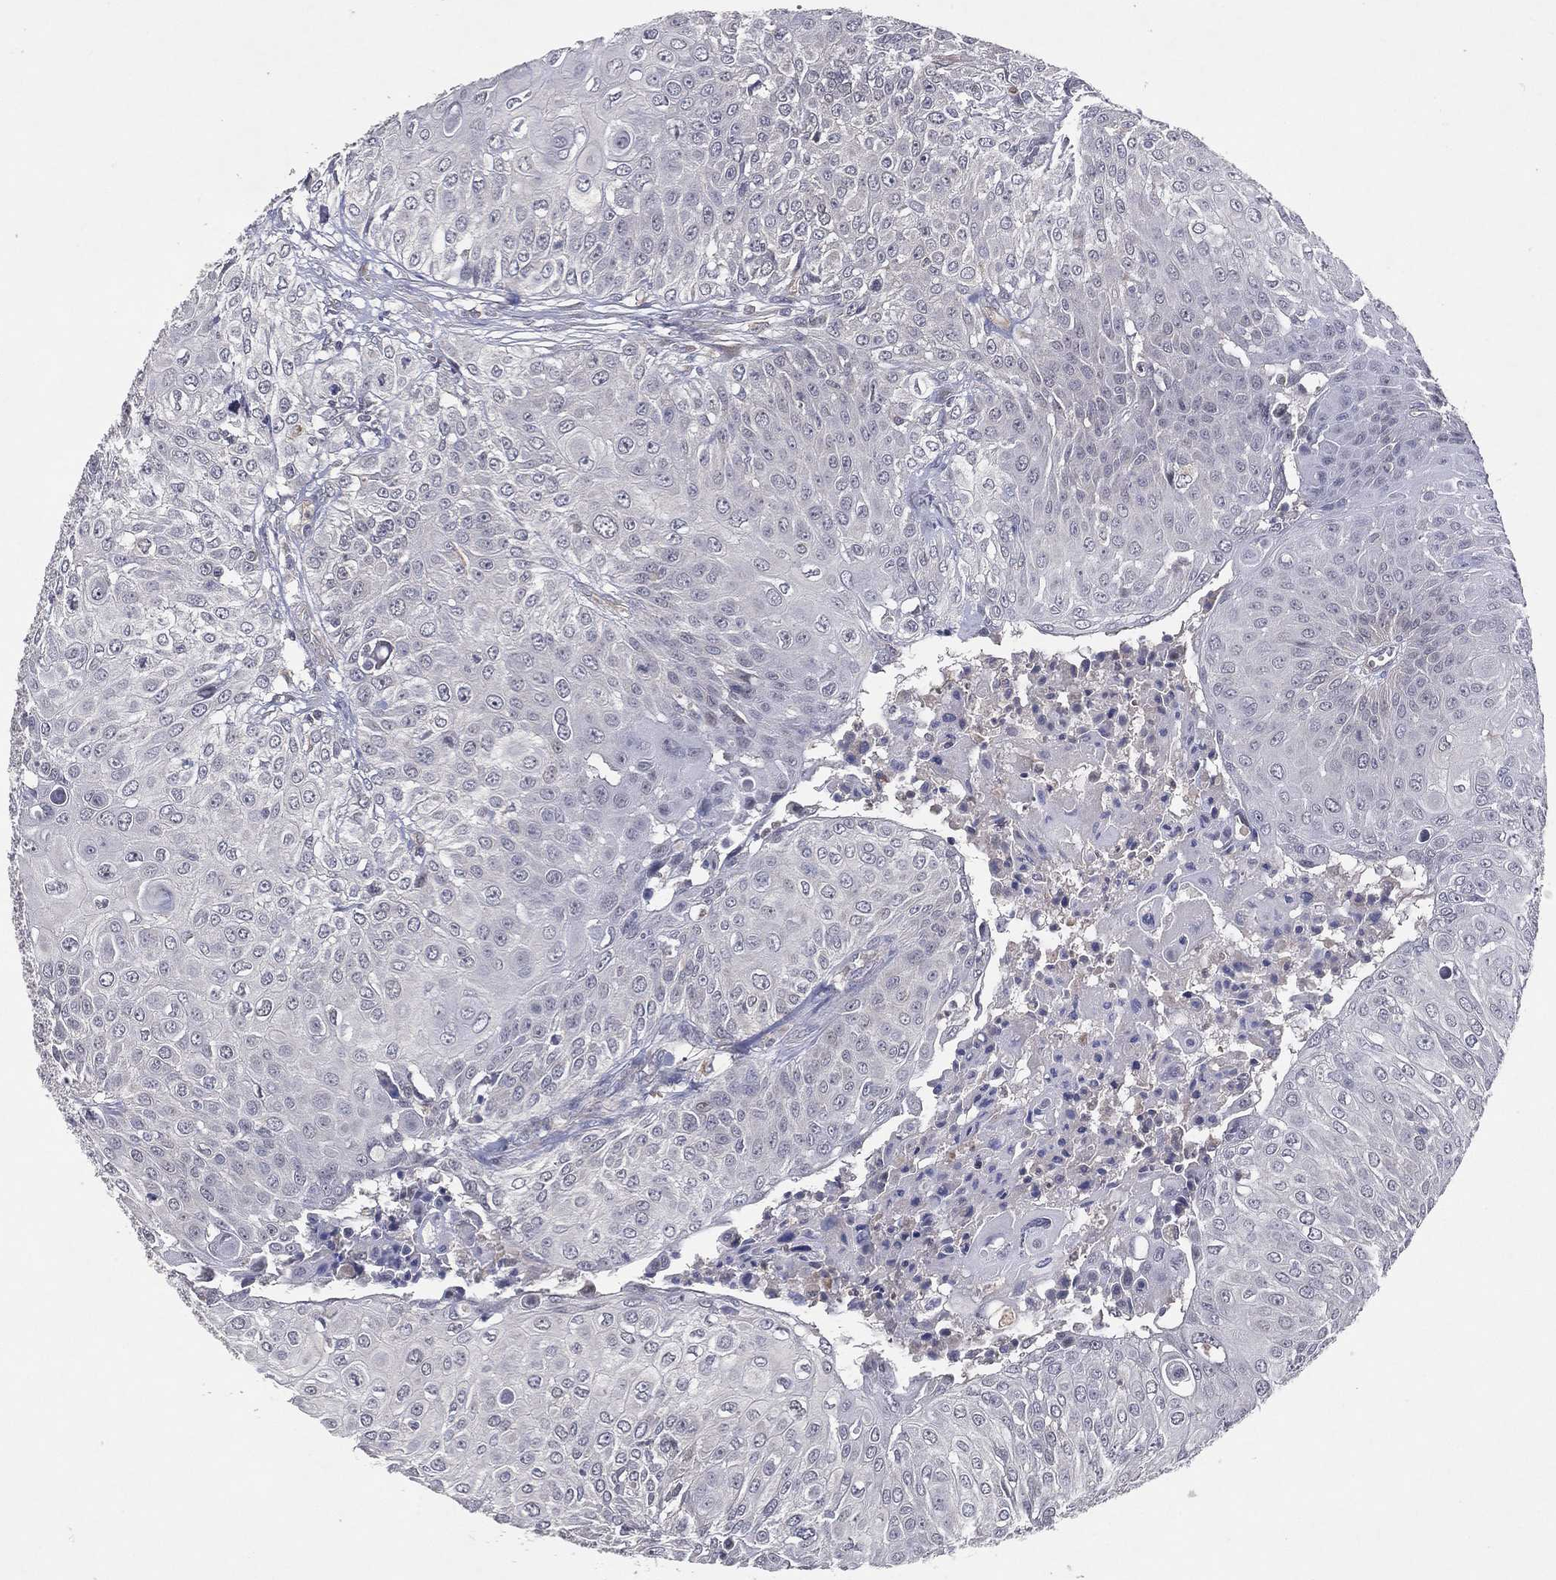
{"staining": {"intensity": "negative", "quantity": "none", "location": "none"}, "tissue": "urothelial cancer", "cell_type": "Tumor cells", "image_type": "cancer", "snomed": [{"axis": "morphology", "description": "Urothelial carcinoma, High grade"}, {"axis": "topography", "description": "Urinary bladder"}], "caption": "An immunohistochemistry histopathology image of urothelial cancer is shown. There is no staining in tumor cells of urothelial cancer.", "gene": "DNAH7", "patient": {"sex": "female", "age": 79}}